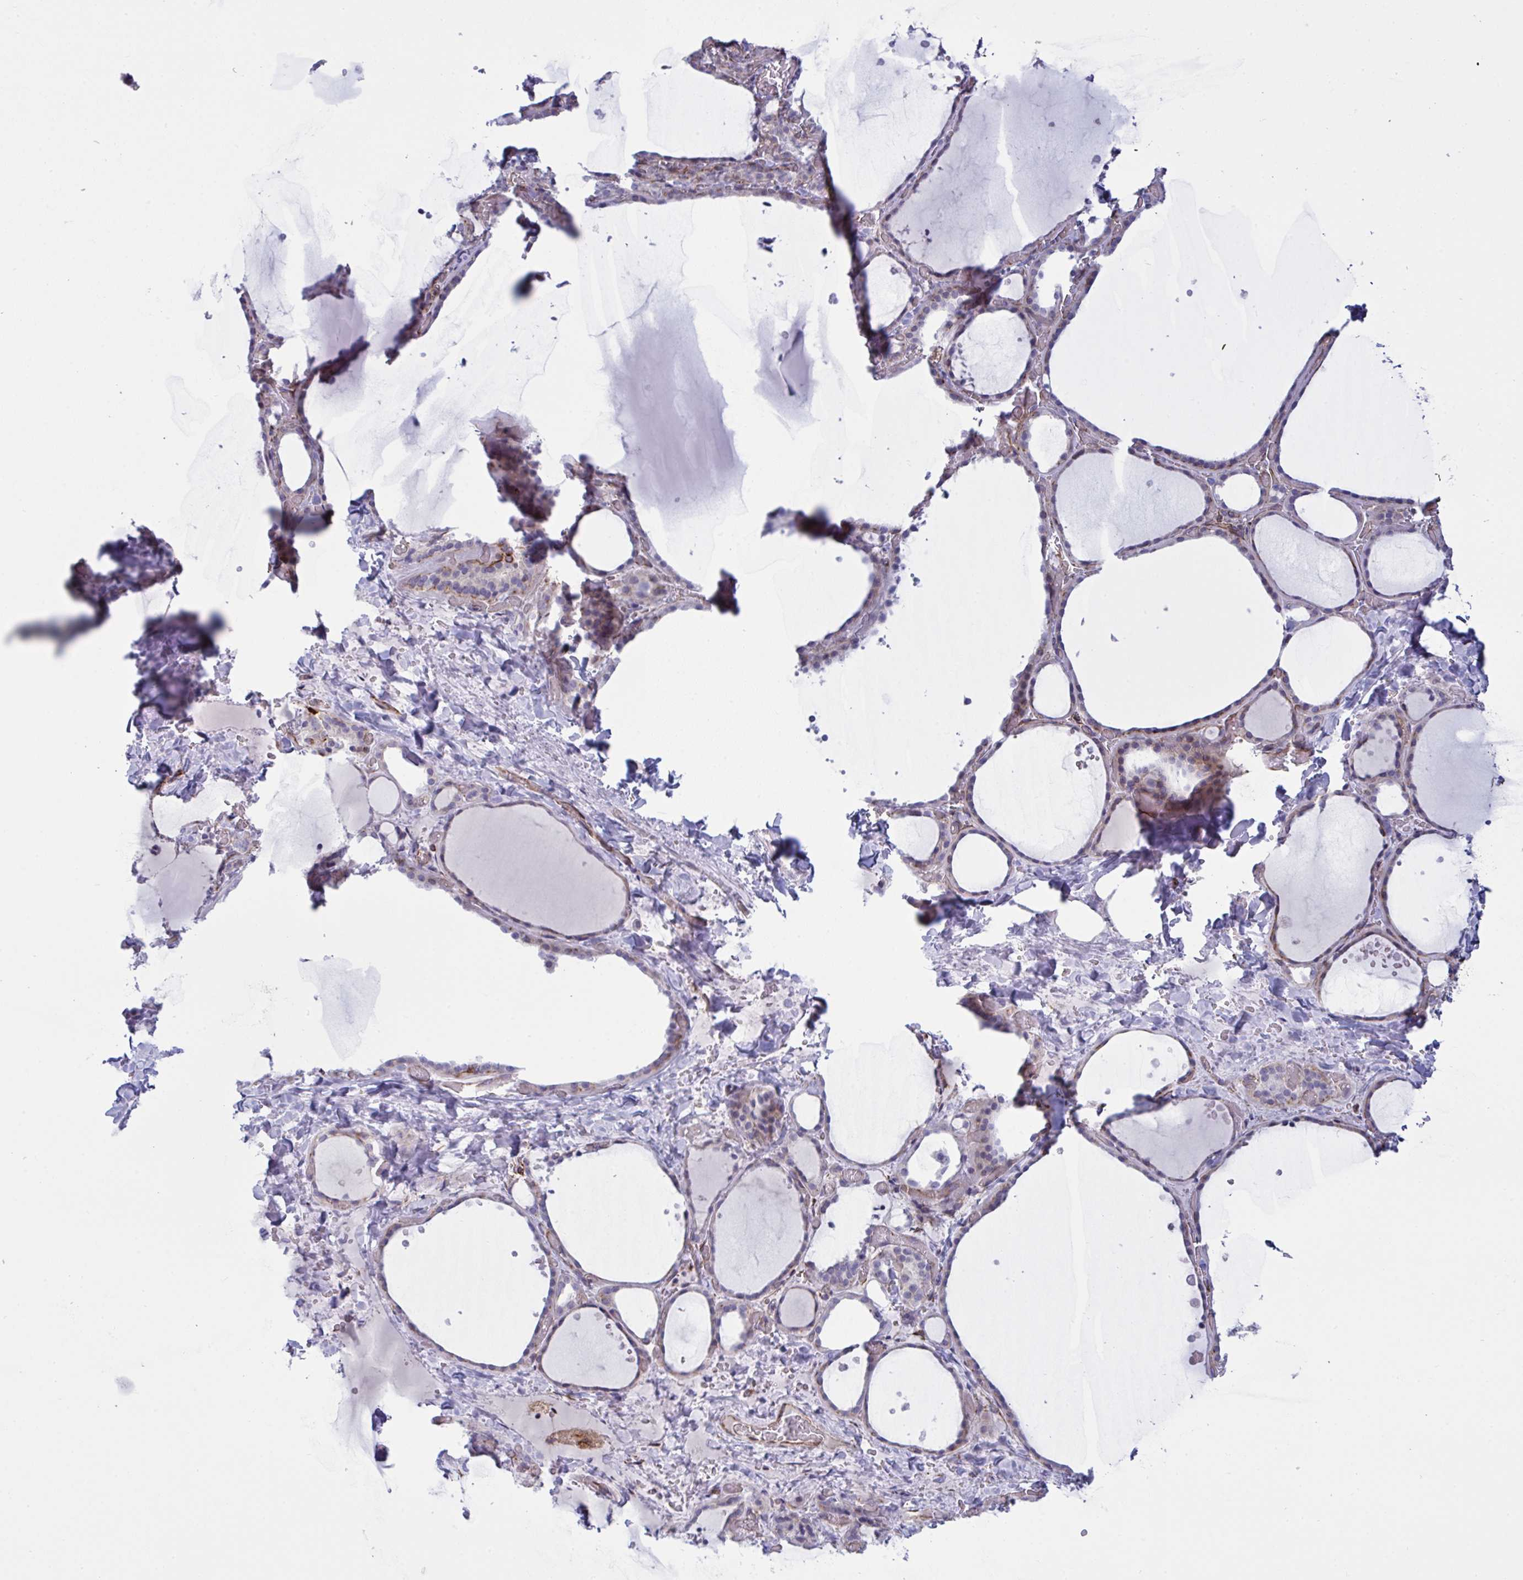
{"staining": {"intensity": "weak", "quantity": "25%-75%", "location": "cytoplasmic/membranous"}, "tissue": "thyroid gland", "cell_type": "Glandular cells", "image_type": "normal", "snomed": [{"axis": "morphology", "description": "Normal tissue, NOS"}, {"axis": "topography", "description": "Thyroid gland"}], "caption": "Immunohistochemical staining of benign human thyroid gland demonstrates 25%-75% levels of weak cytoplasmic/membranous protein staining in about 25%-75% of glandular cells. The staining is performed using DAB (3,3'-diaminobenzidine) brown chromogen to label protein expression. The nuclei are counter-stained blue using hematoxylin.", "gene": "DCBLD1", "patient": {"sex": "female", "age": 36}}